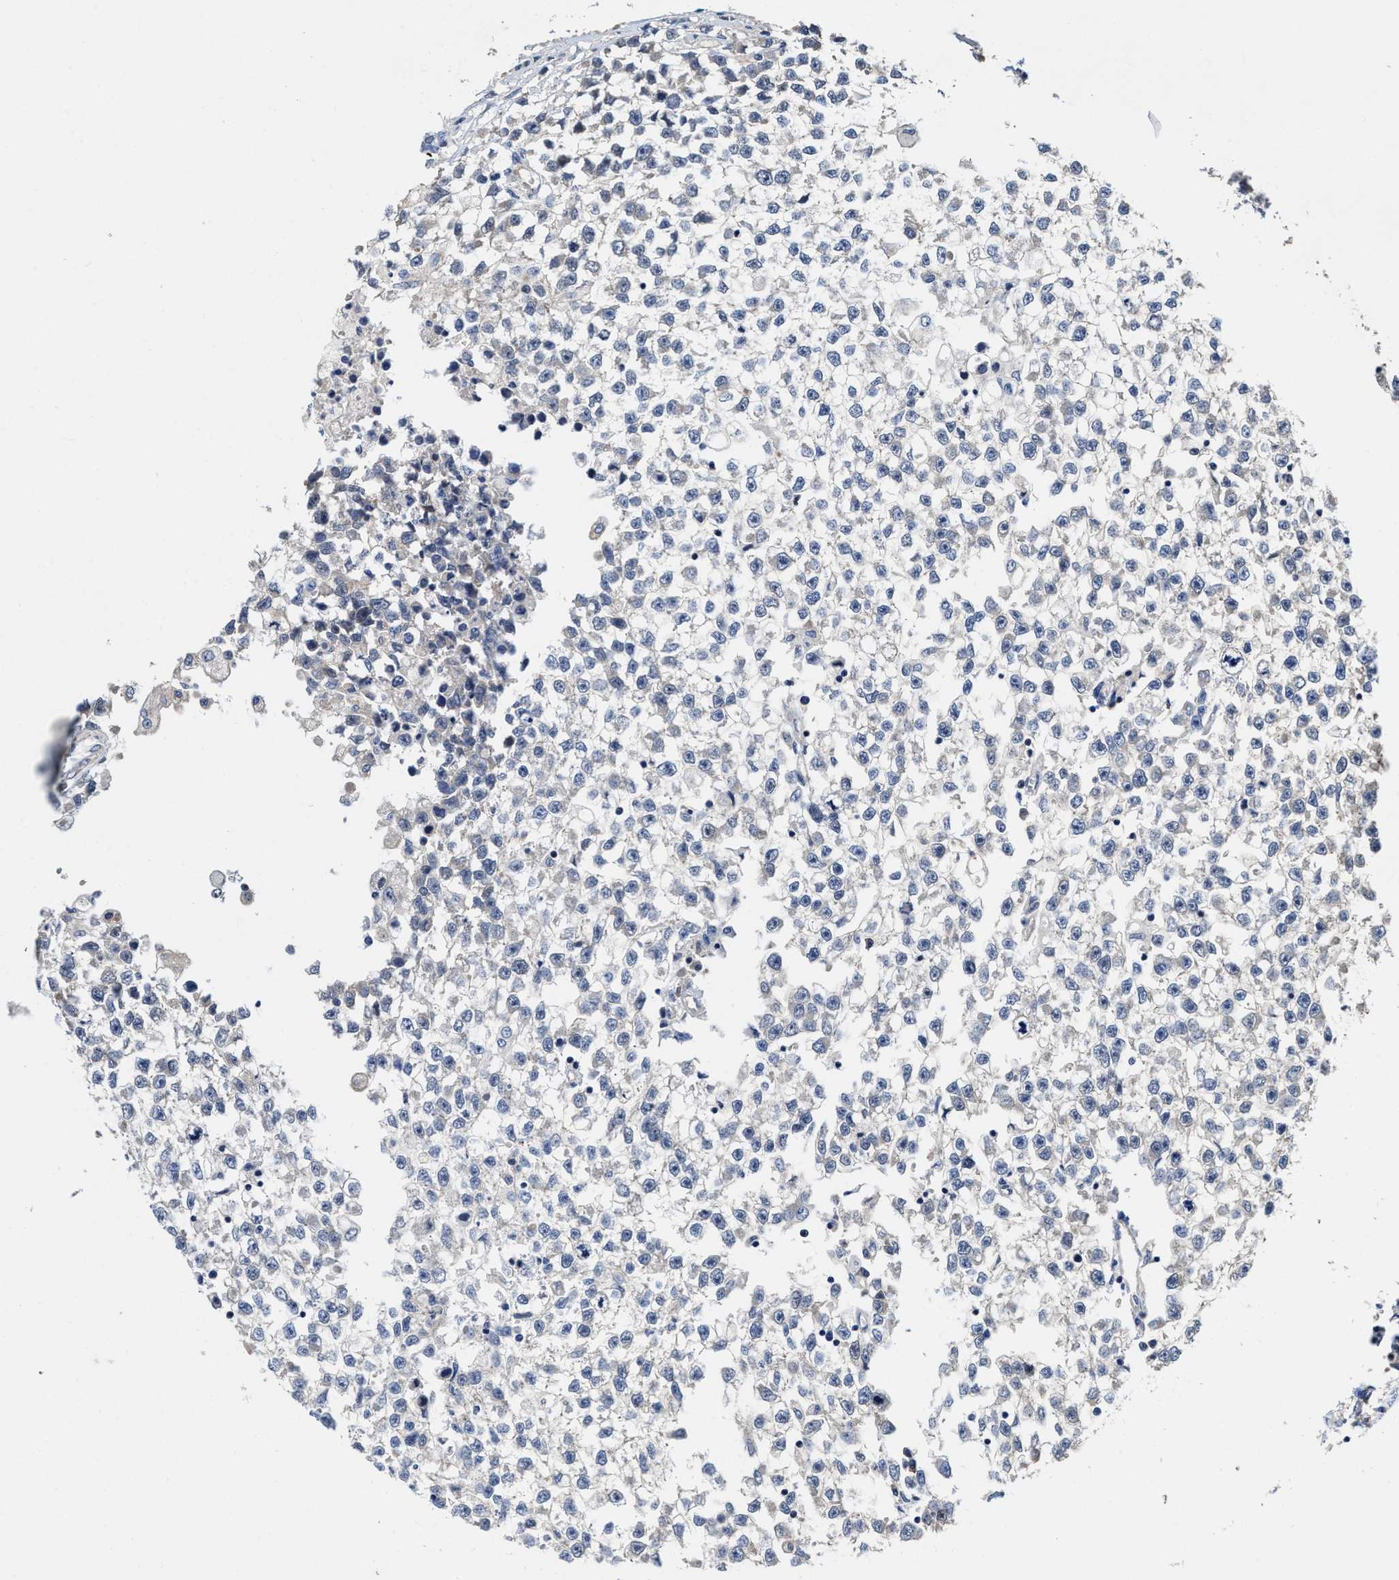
{"staining": {"intensity": "negative", "quantity": "none", "location": "none"}, "tissue": "testis cancer", "cell_type": "Tumor cells", "image_type": "cancer", "snomed": [{"axis": "morphology", "description": "Seminoma, NOS"}, {"axis": "morphology", "description": "Carcinoma, Embryonal, NOS"}, {"axis": "topography", "description": "Testis"}], "caption": "IHC image of neoplastic tissue: human testis cancer stained with DAB reveals no significant protein positivity in tumor cells.", "gene": "TRAF6", "patient": {"sex": "male", "age": 51}}